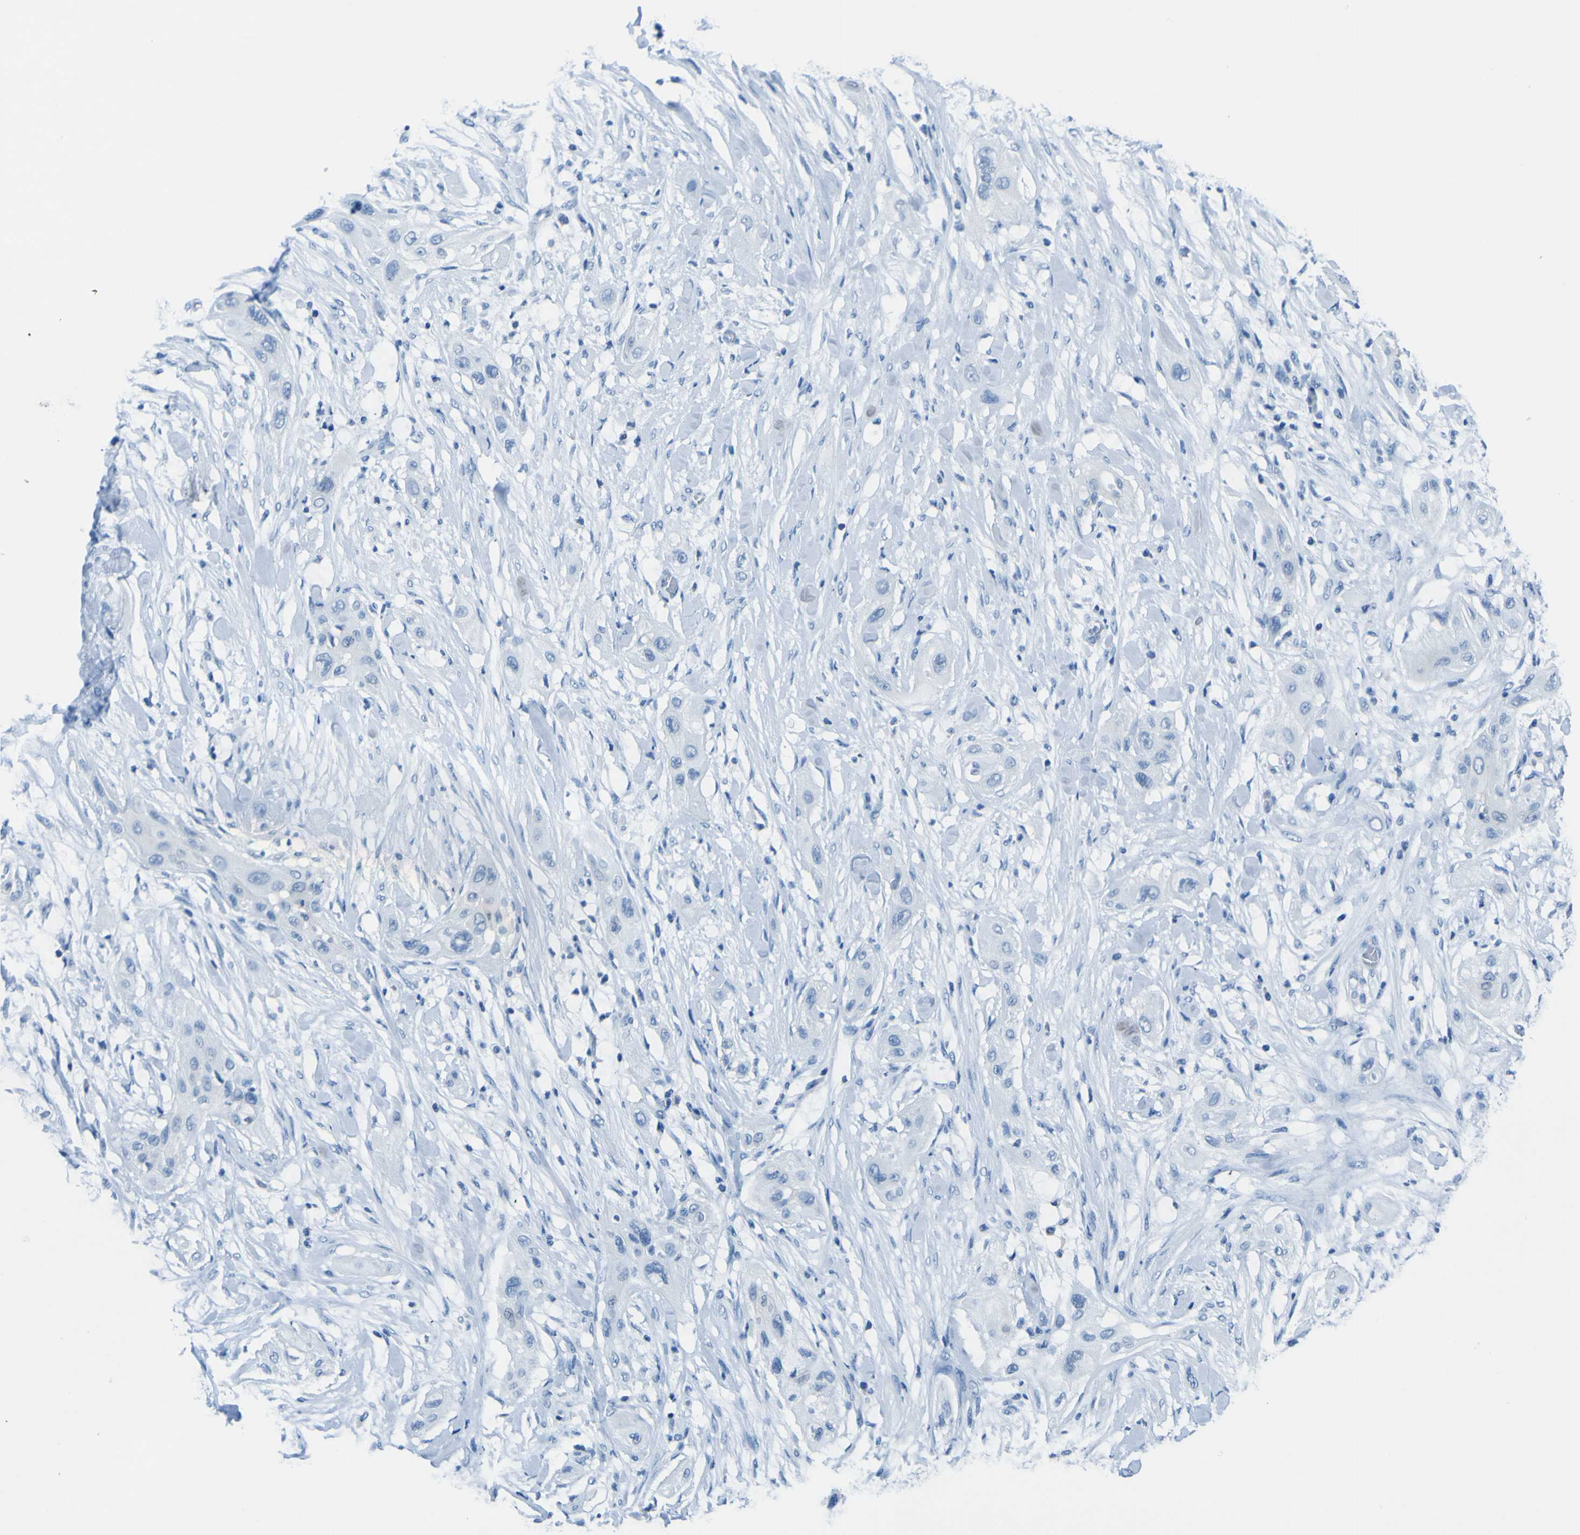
{"staining": {"intensity": "negative", "quantity": "none", "location": "none"}, "tissue": "lung cancer", "cell_type": "Tumor cells", "image_type": "cancer", "snomed": [{"axis": "morphology", "description": "Squamous cell carcinoma, NOS"}, {"axis": "topography", "description": "Lung"}], "caption": "Lung cancer (squamous cell carcinoma) was stained to show a protein in brown. There is no significant expression in tumor cells.", "gene": "PHKG1", "patient": {"sex": "female", "age": 47}}